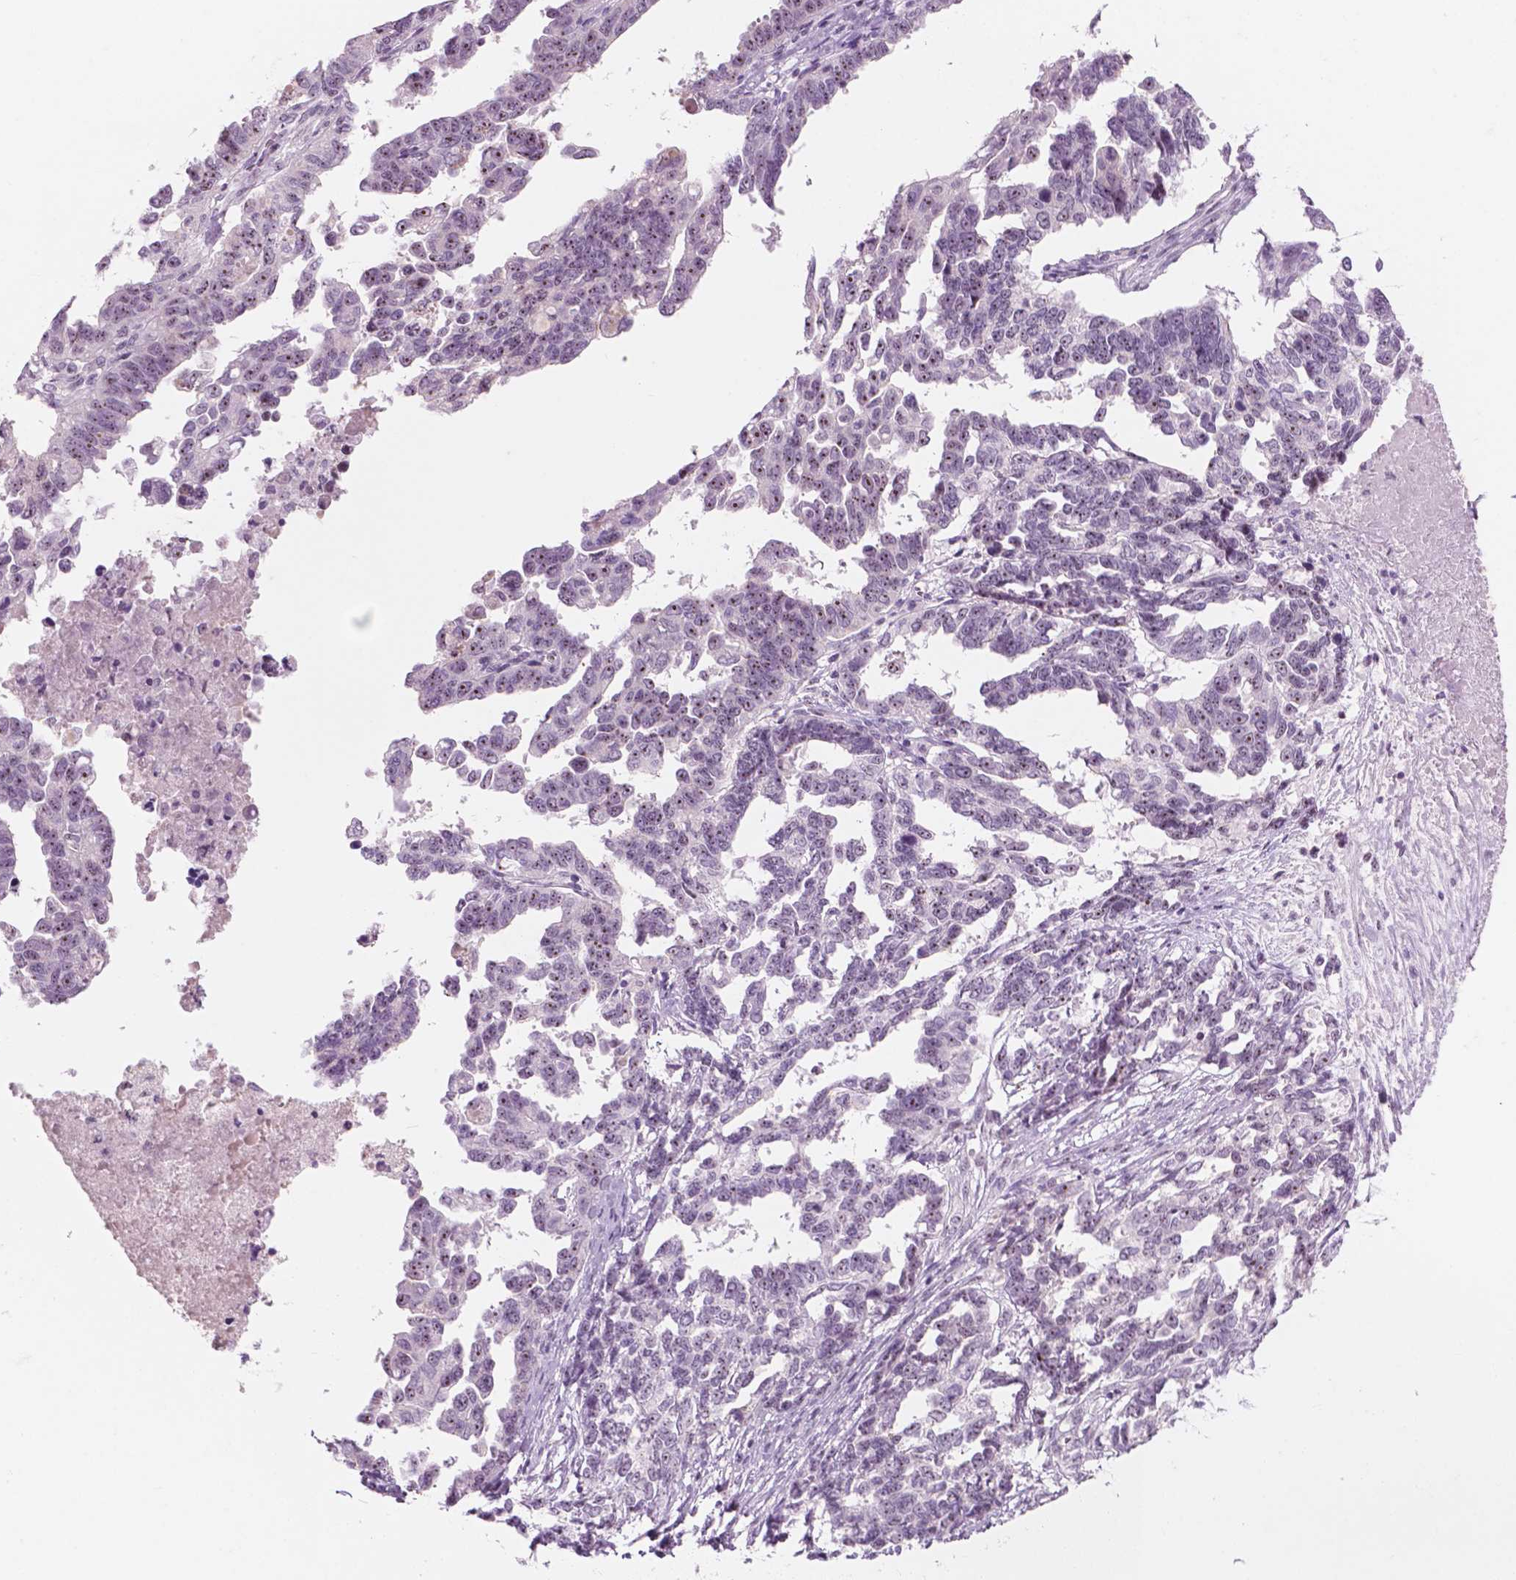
{"staining": {"intensity": "negative", "quantity": "none", "location": "none"}, "tissue": "ovarian cancer", "cell_type": "Tumor cells", "image_type": "cancer", "snomed": [{"axis": "morphology", "description": "Cystadenocarcinoma, serous, NOS"}, {"axis": "topography", "description": "Ovary"}], "caption": "DAB (3,3'-diaminobenzidine) immunohistochemical staining of human serous cystadenocarcinoma (ovarian) exhibits no significant positivity in tumor cells.", "gene": "ZNF853", "patient": {"sex": "female", "age": 69}}